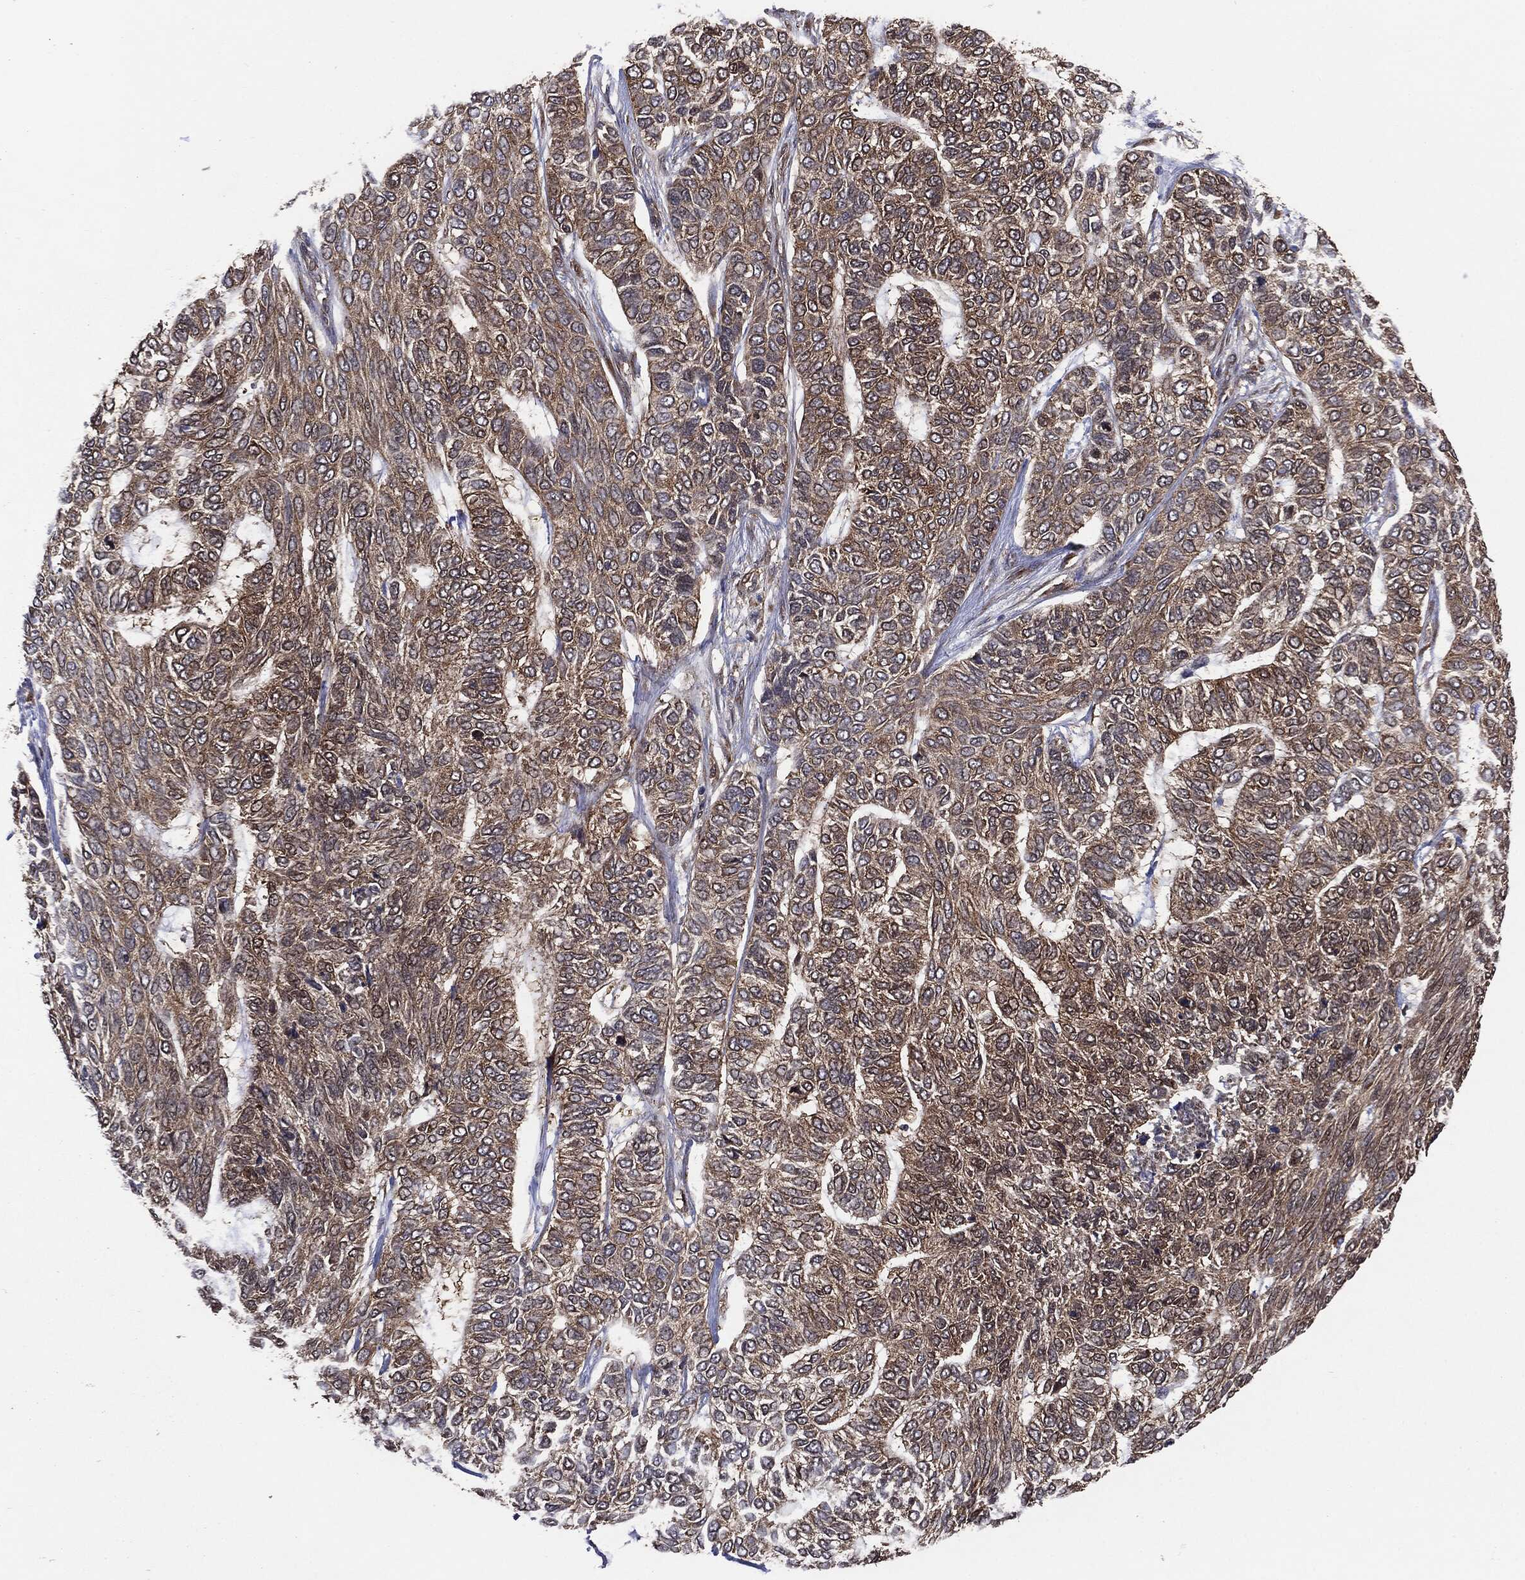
{"staining": {"intensity": "weak", "quantity": ">75%", "location": "cytoplasmic/membranous"}, "tissue": "skin cancer", "cell_type": "Tumor cells", "image_type": "cancer", "snomed": [{"axis": "morphology", "description": "Basal cell carcinoma"}, {"axis": "topography", "description": "Skin"}], "caption": "Immunohistochemical staining of human skin cancer shows weak cytoplasmic/membranous protein staining in approximately >75% of tumor cells.", "gene": "NME1", "patient": {"sex": "female", "age": 65}}